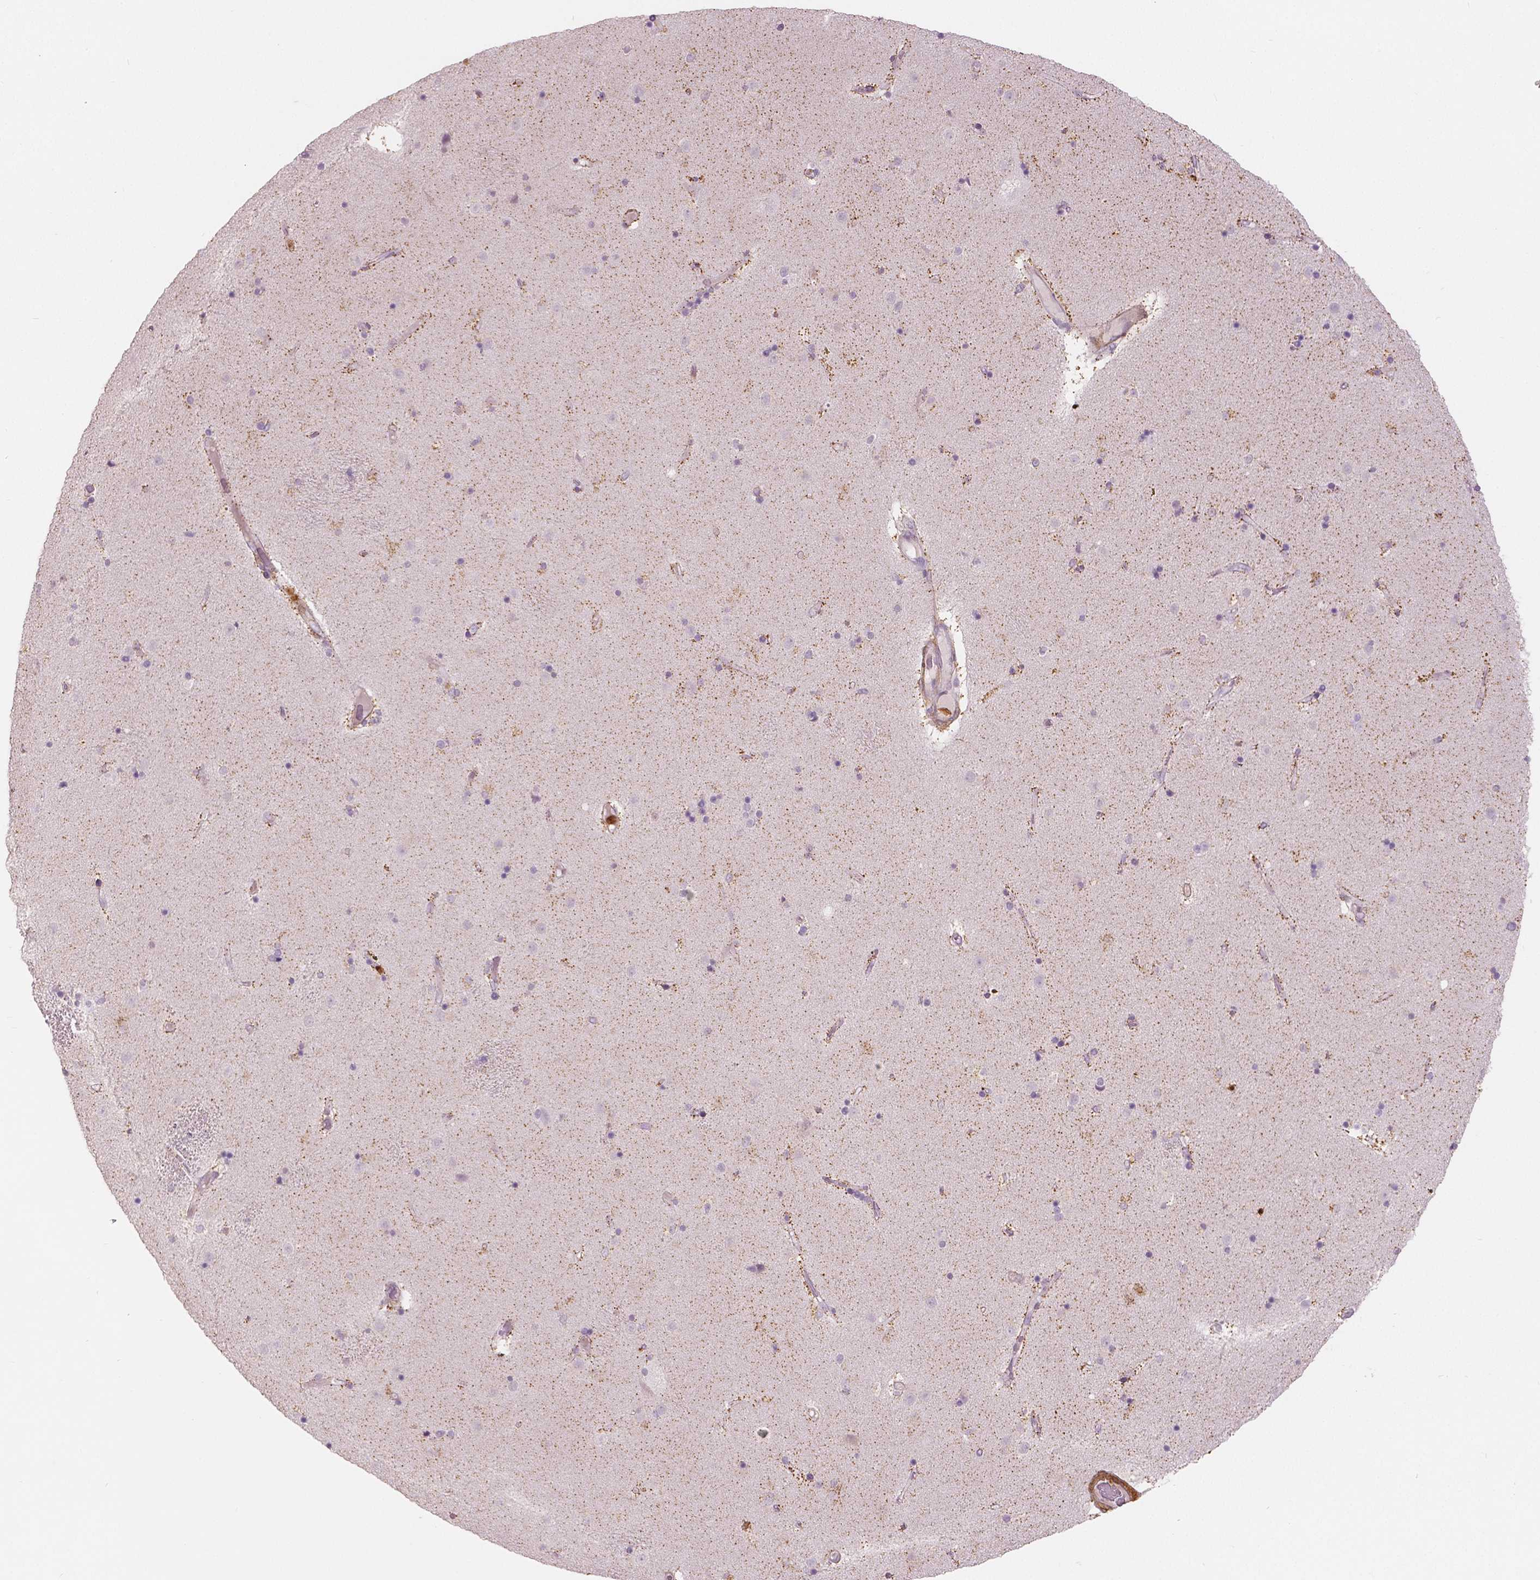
{"staining": {"intensity": "negative", "quantity": "none", "location": "none"}, "tissue": "caudate", "cell_type": "Glial cells", "image_type": "normal", "snomed": [{"axis": "morphology", "description": "Normal tissue, NOS"}, {"axis": "topography", "description": "Lateral ventricle wall"}], "caption": "Image shows no significant protein positivity in glial cells of unremarkable caudate.", "gene": "S100A4", "patient": {"sex": "female", "age": 71}}